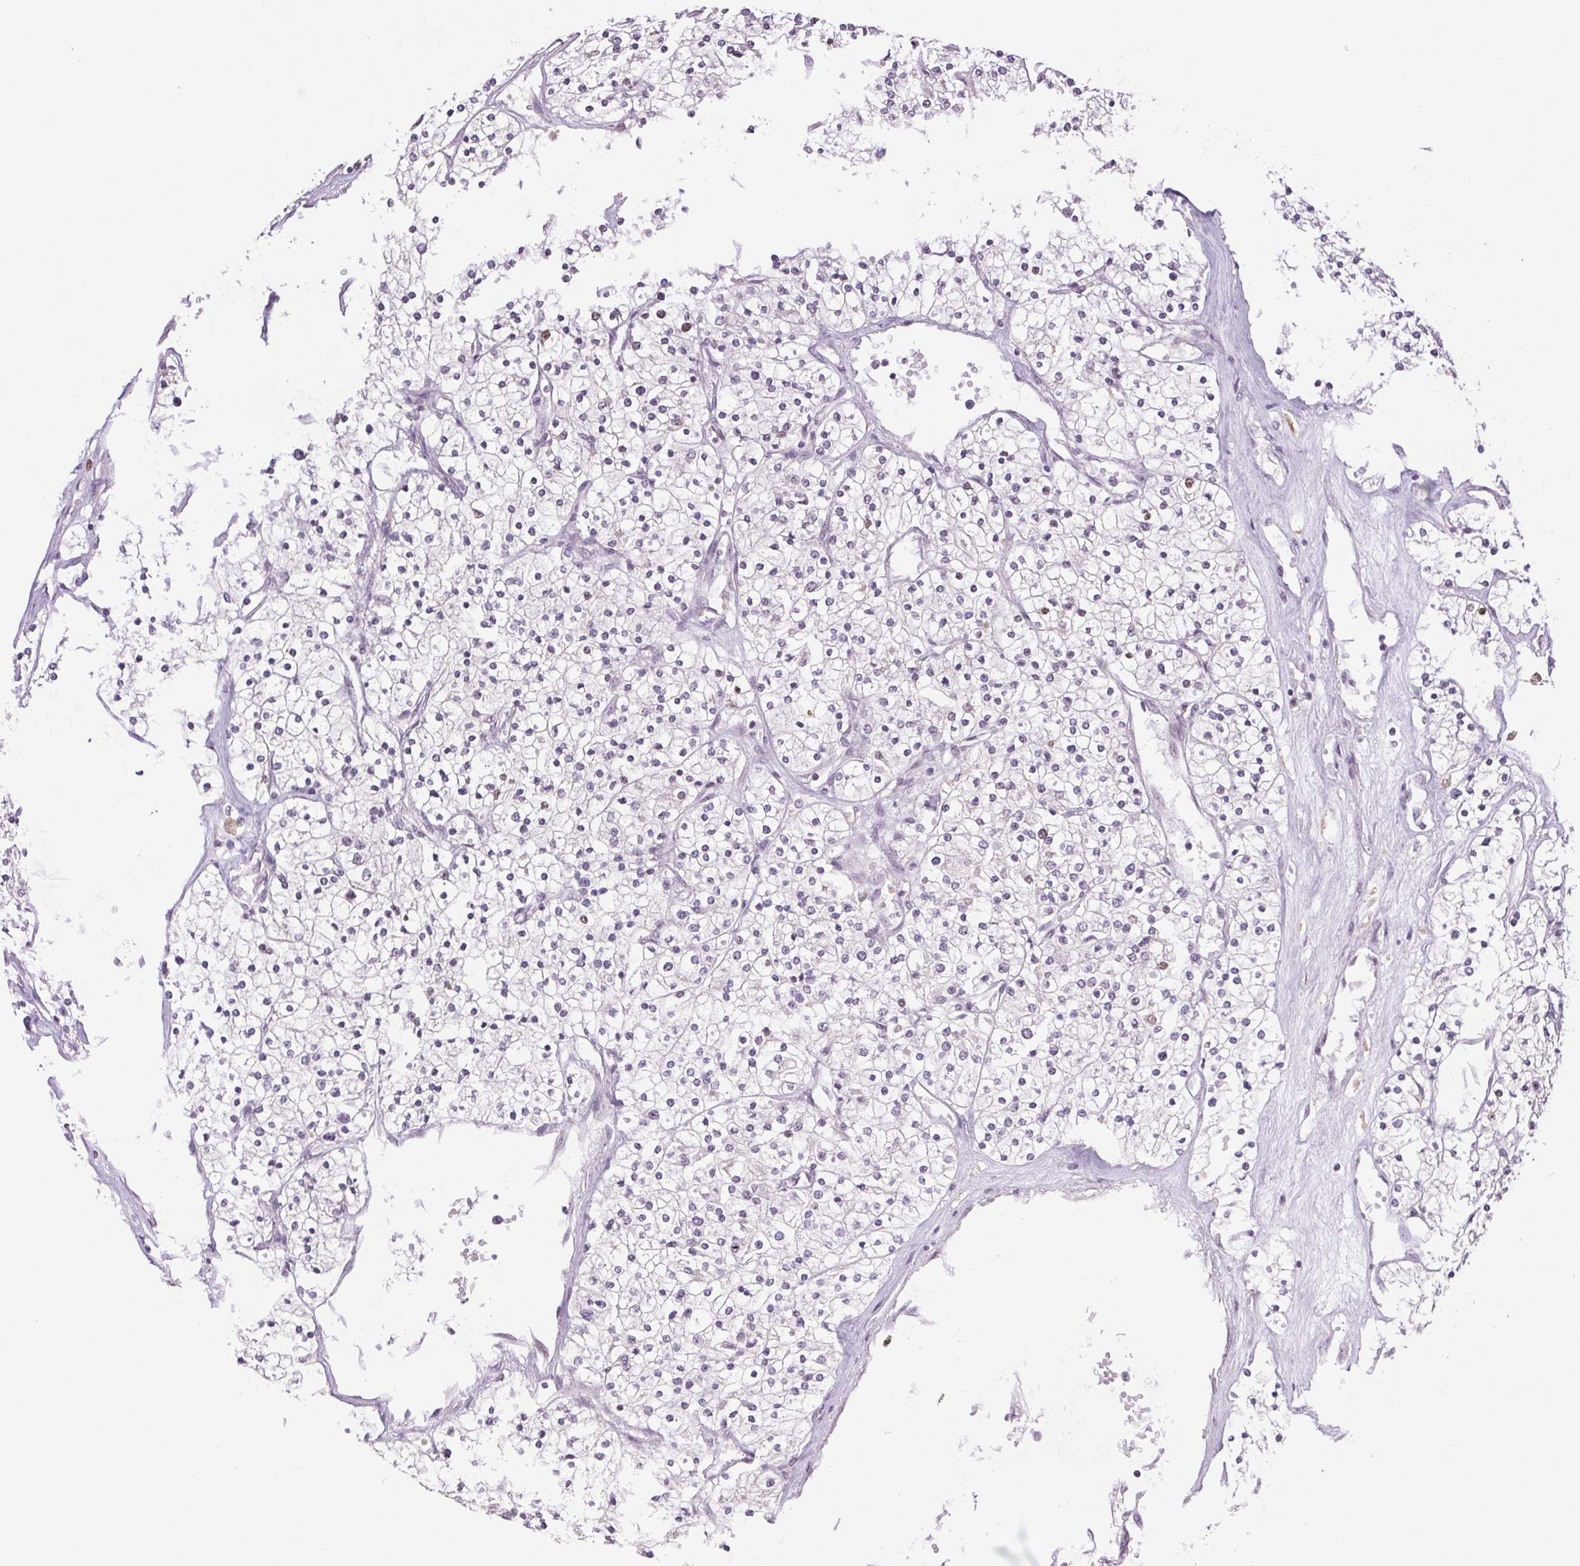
{"staining": {"intensity": "negative", "quantity": "none", "location": "none"}, "tissue": "renal cancer", "cell_type": "Tumor cells", "image_type": "cancer", "snomed": [{"axis": "morphology", "description": "Adenocarcinoma, NOS"}, {"axis": "topography", "description": "Kidney"}], "caption": "High power microscopy image of an IHC photomicrograph of renal cancer, revealing no significant expression in tumor cells.", "gene": "PRPF18", "patient": {"sex": "male", "age": 80}}